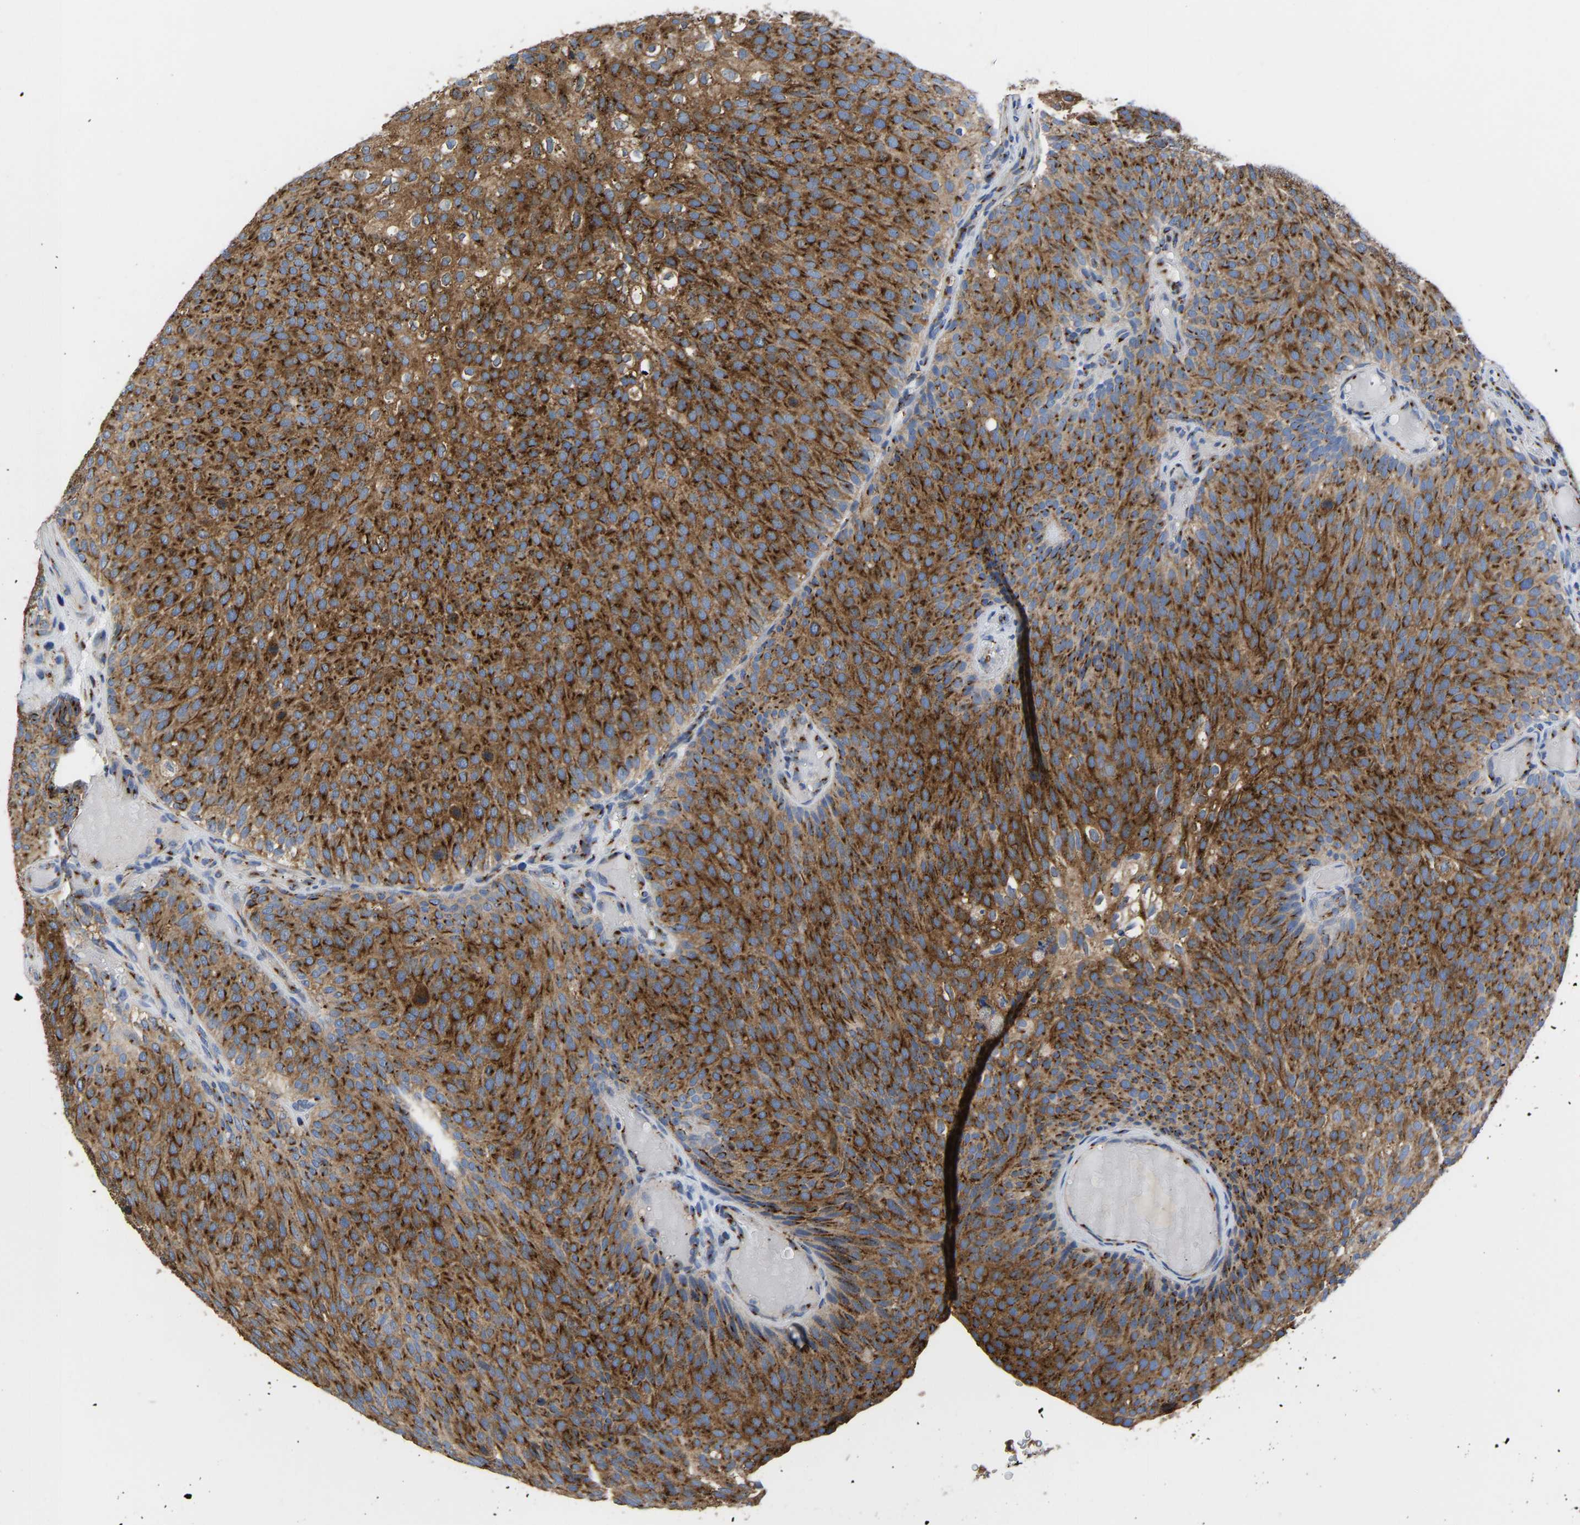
{"staining": {"intensity": "strong", "quantity": ">75%", "location": "cytoplasmic/membranous"}, "tissue": "urothelial cancer", "cell_type": "Tumor cells", "image_type": "cancer", "snomed": [{"axis": "morphology", "description": "Urothelial carcinoma, Low grade"}, {"axis": "topography", "description": "Urinary bladder"}], "caption": "Tumor cells display high levels of strong cytoplasmic/membranous expression in about >75% of cells in human urothelial cancer.", "gene": "TMEM87A", "patient": {"sex": "male", "age": 78}}